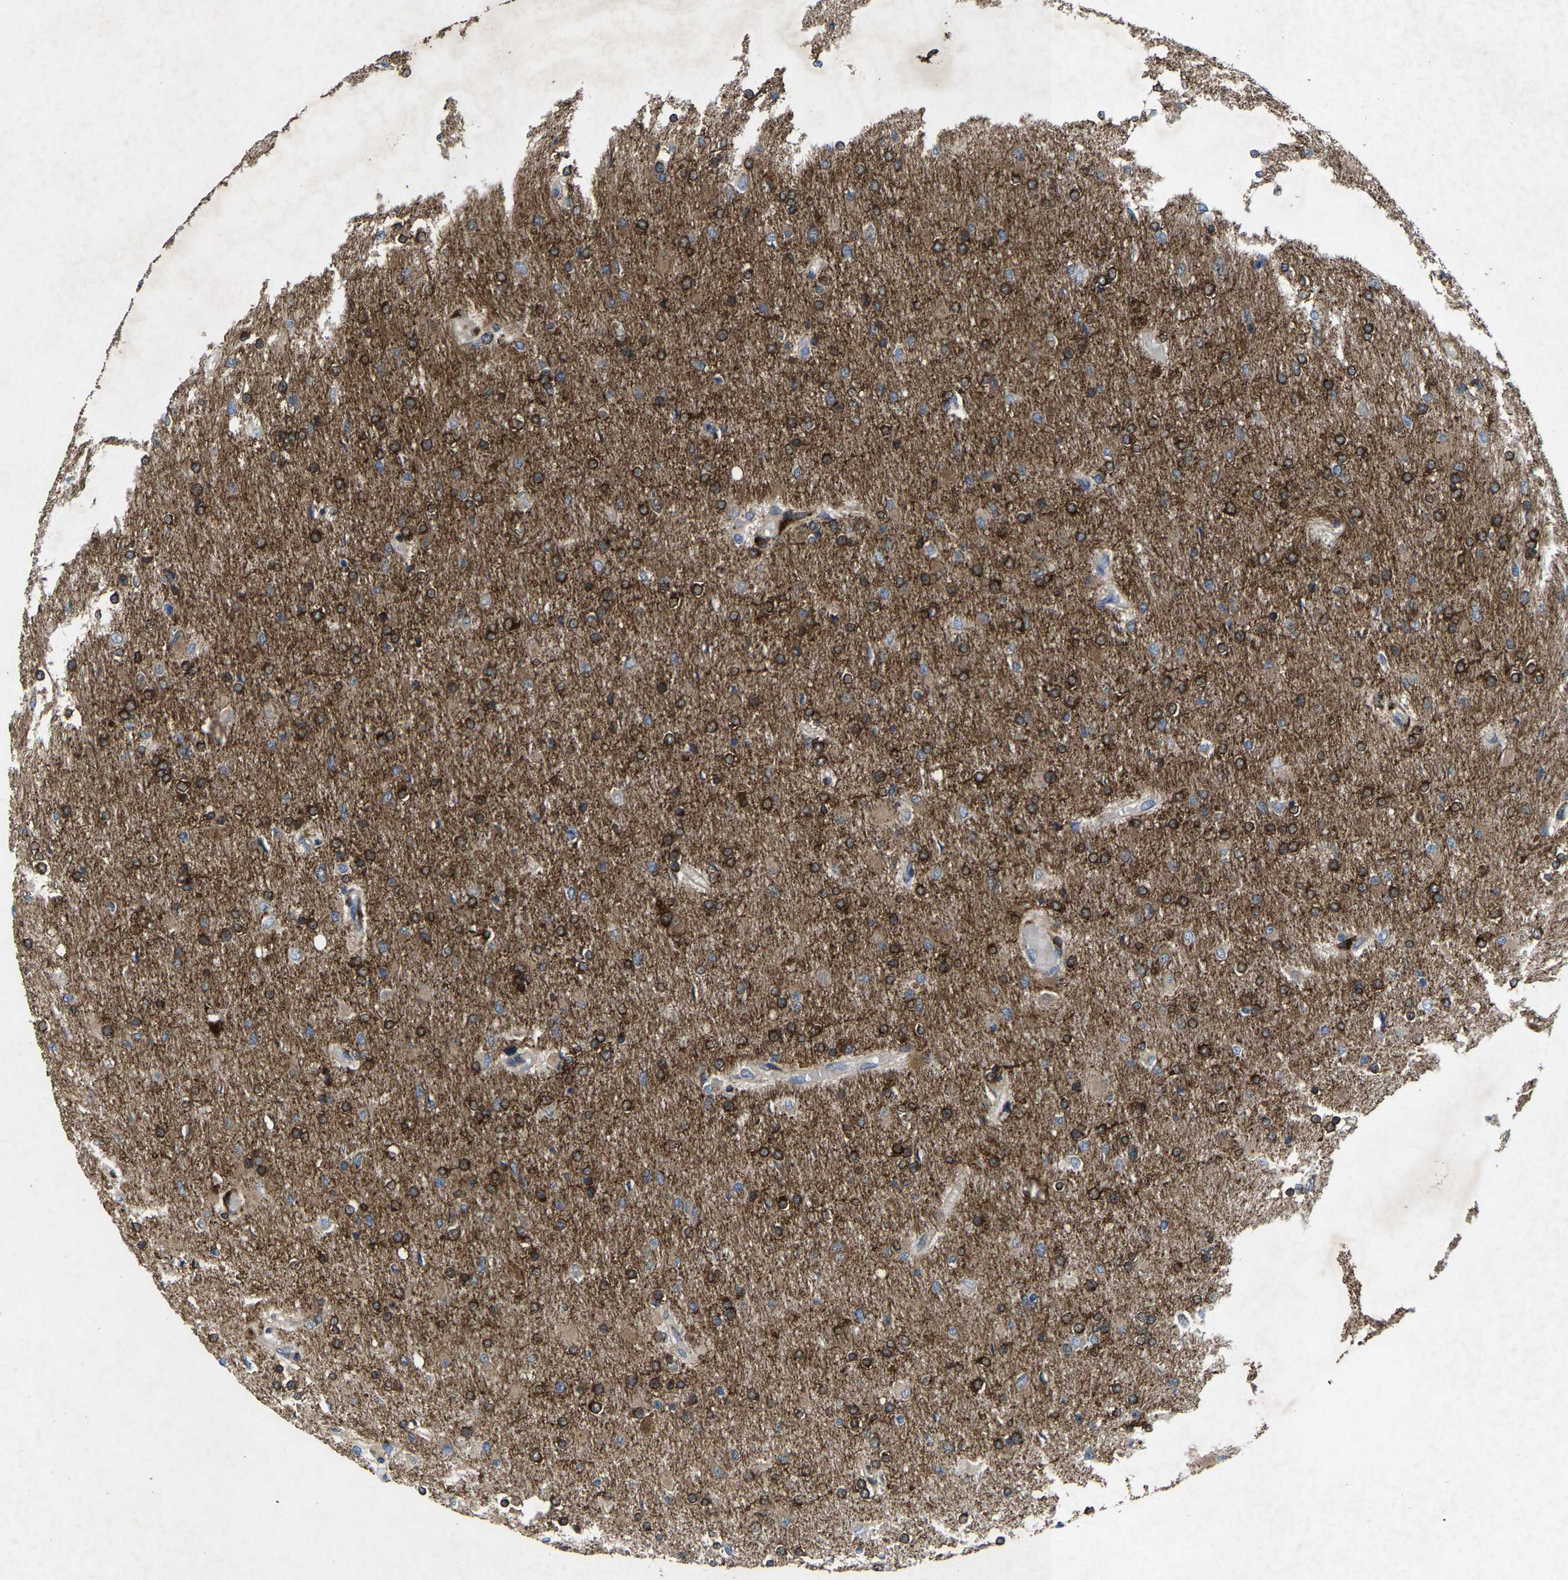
{"staining": {"intensity": "strong", "quantity": ">75%", "location": "cytoplasmic/membranous"}, "tissue": "glioma", "cell_type": "Tumor cells", "image_type": "cancer", "snomed": [{"axis": "morphology", "description": "Glioma, malignant, High grade"}, {"axis": "topography", "description": "Cerebral cortex"}], "caption": "Protein analysis of malignant glioma (high-grade) tissue displays strong cytoplasmic/membranous expression in approximately >75% of tumor cells. (DAB = brown stain, brightfield microscopy at high magnification).", "gene": "PDP1", "patient": {"sex": "female", "age": 36}}